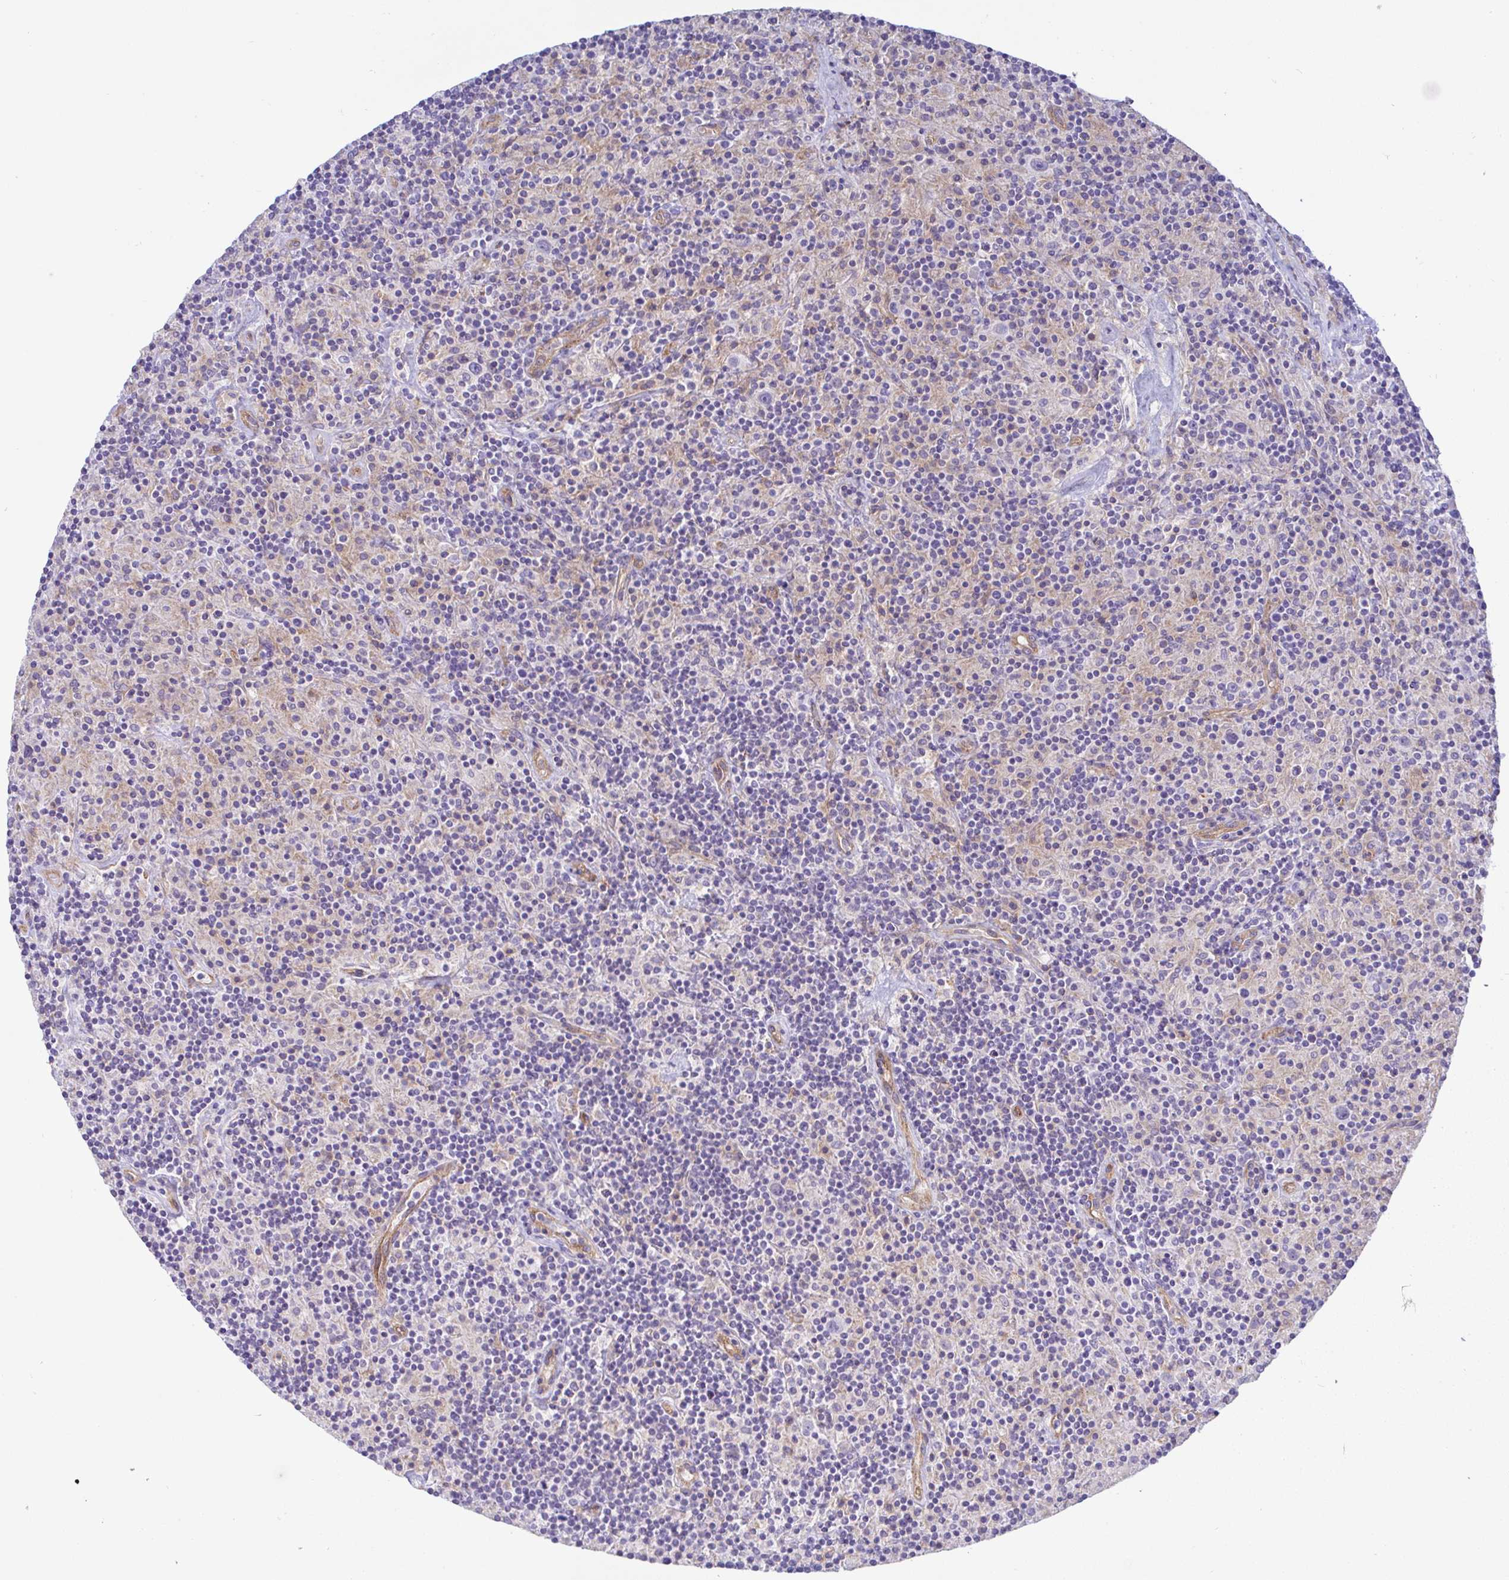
{"staining": {"intensity": "negative", "quantity": "none", "location": "none"}, "tissue": "lymphoma", "cell_type": "Tumor cells", "image_type": "cancer", "snomed": [{"axis": "morphology", "description": "Hodgkin's disease, NOS"}, {"axis": "topography", "description": "Lymph node"}], "caption": "Photomicrograph shows no significant protein expression in tumor cells of lymphoma.", "gene": "ARL4D", "patient": {"sex": "male", "age": 70}}